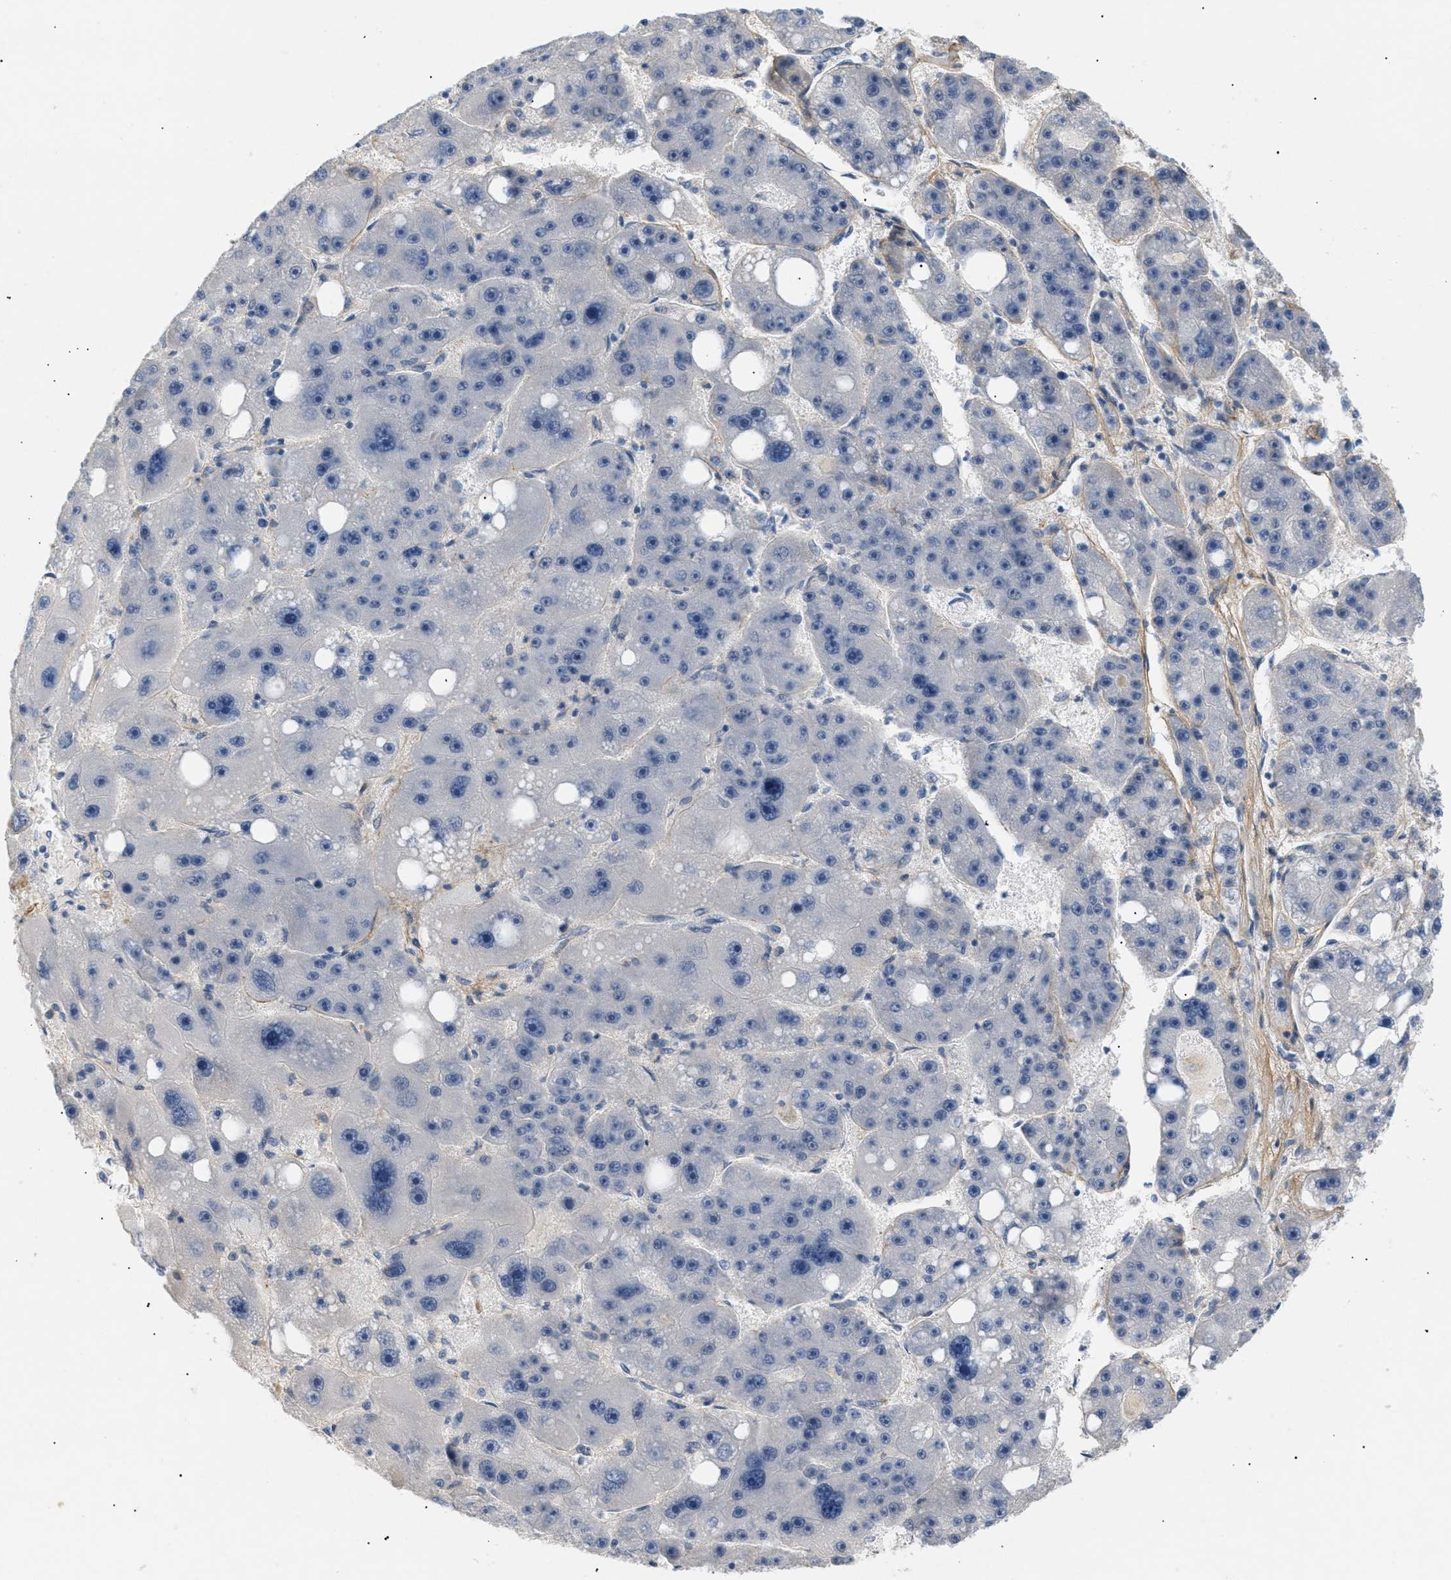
{"staining": {"intensity": "negative", "quantity": "none", "location": "none"}, "tissue": "liver cancer", "cell_type": "Tumor cells", "image_type": "cancer", "snomed": [{"axis": "morphology", "description": "Carcinoma, Hepatocellular, NOS"}, {"axis": "topography", "description": "Liver"}], "caption": "This photomicrograph is of hepatocellular carcinoma (liver) stained with IHC to label a protein in brown with the nuclei are counter-stained blue. There is no positivity in tumor cells.", "gene": "FARS2", "patient": {"sex": "female", "age": 61}}